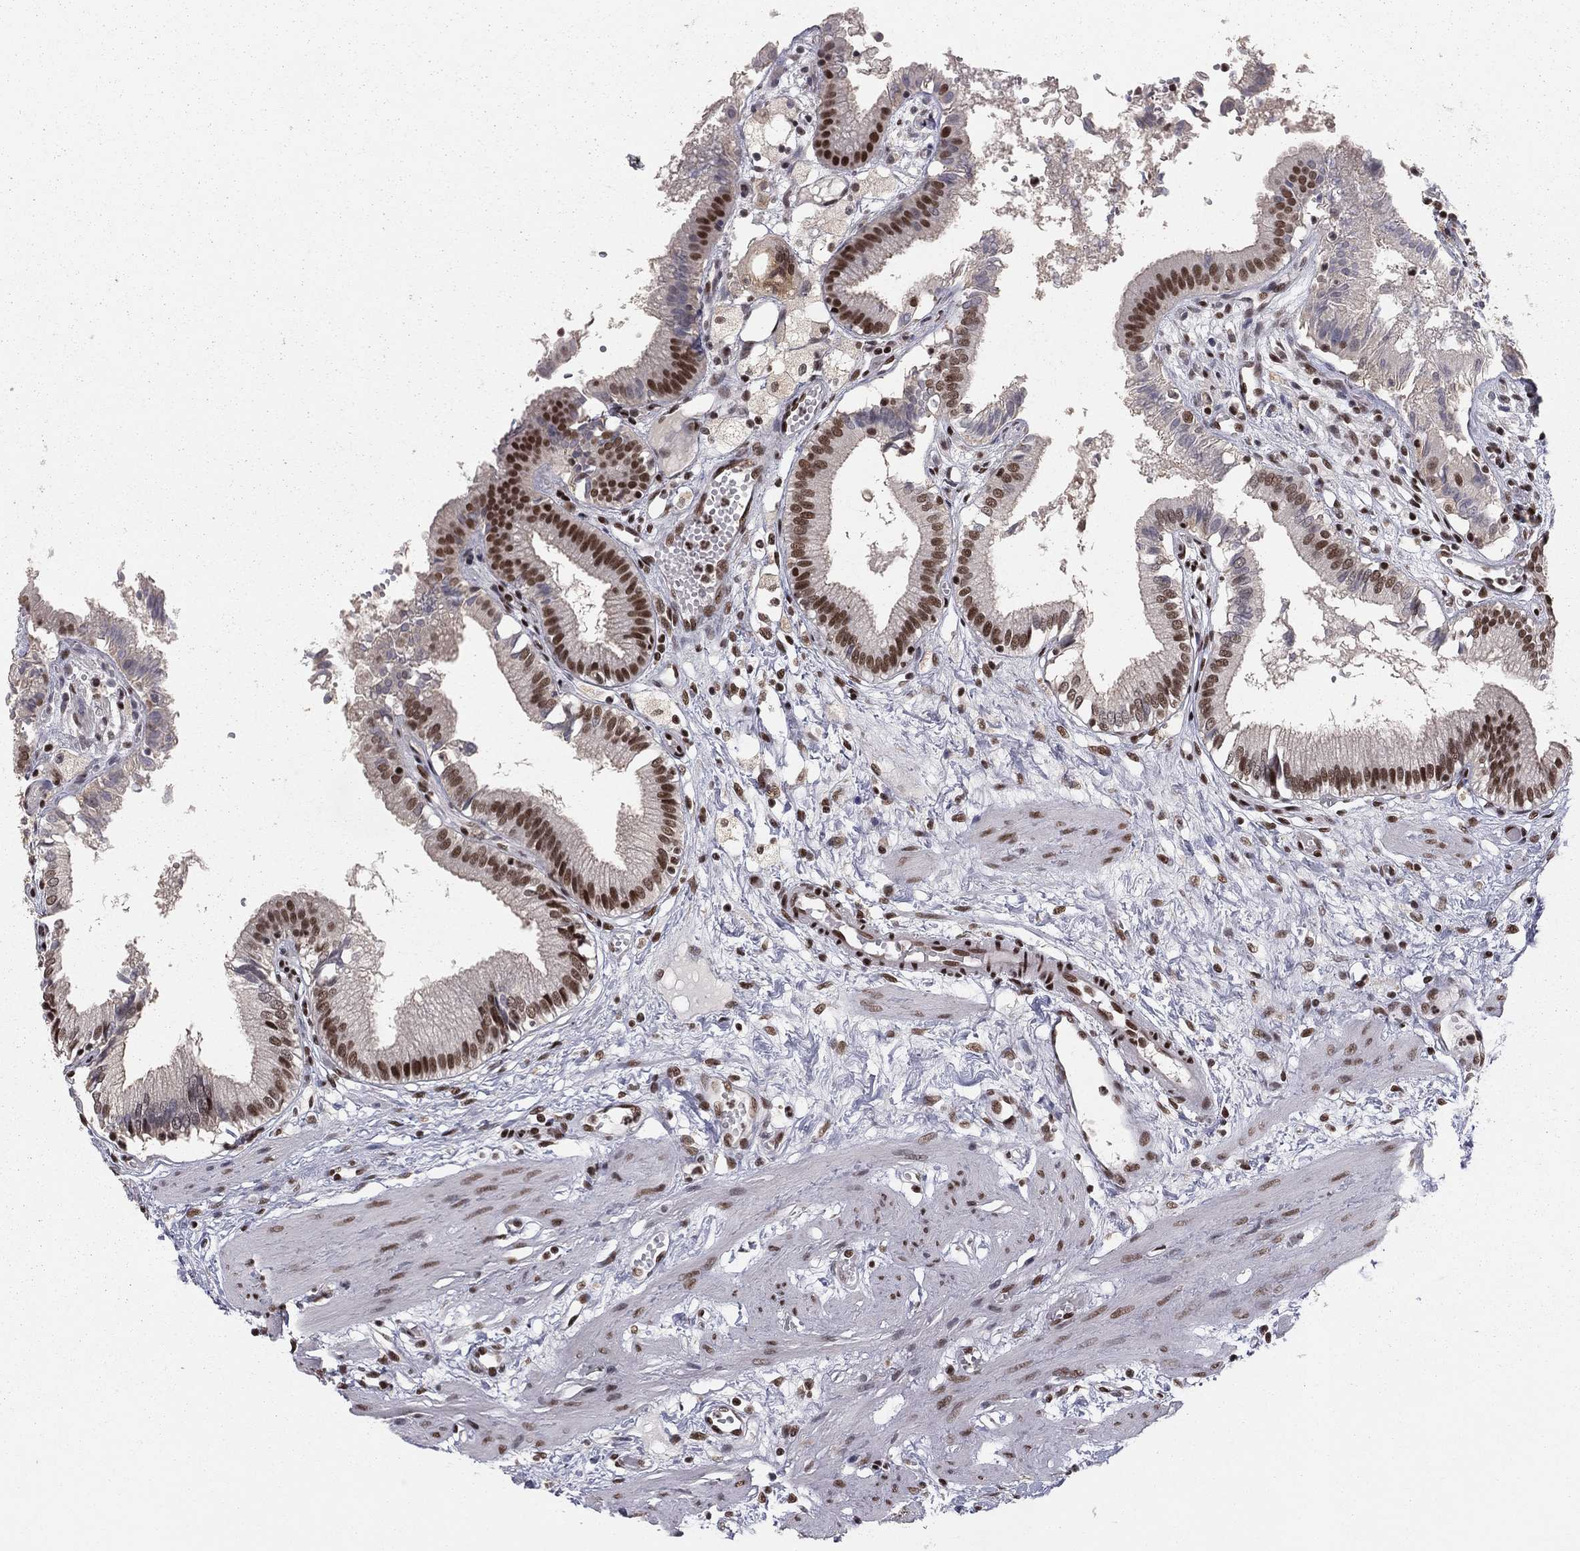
{"staining": {"intensity": "strong", "quantity": ">75%", "location": "nuclear"}, "tissue": "gallbladder", "cell_type": "Glandular cells", "image_type": "normal", "snomed": [{"axis": "morphology", "description": "Normal tissue, NOS"}, {"axis": "topography", "description": "Gallbladder"}], "caption": "Immunohistochemical staining of unremarkable gallbladder reveals high levels of strong nuclear staining in about >75% of glandular cells. (Brightfield microscopy of DAB IHC at high magnification).", "gene": "NFYB", "patient": {"sex": "female", "age": 24}}